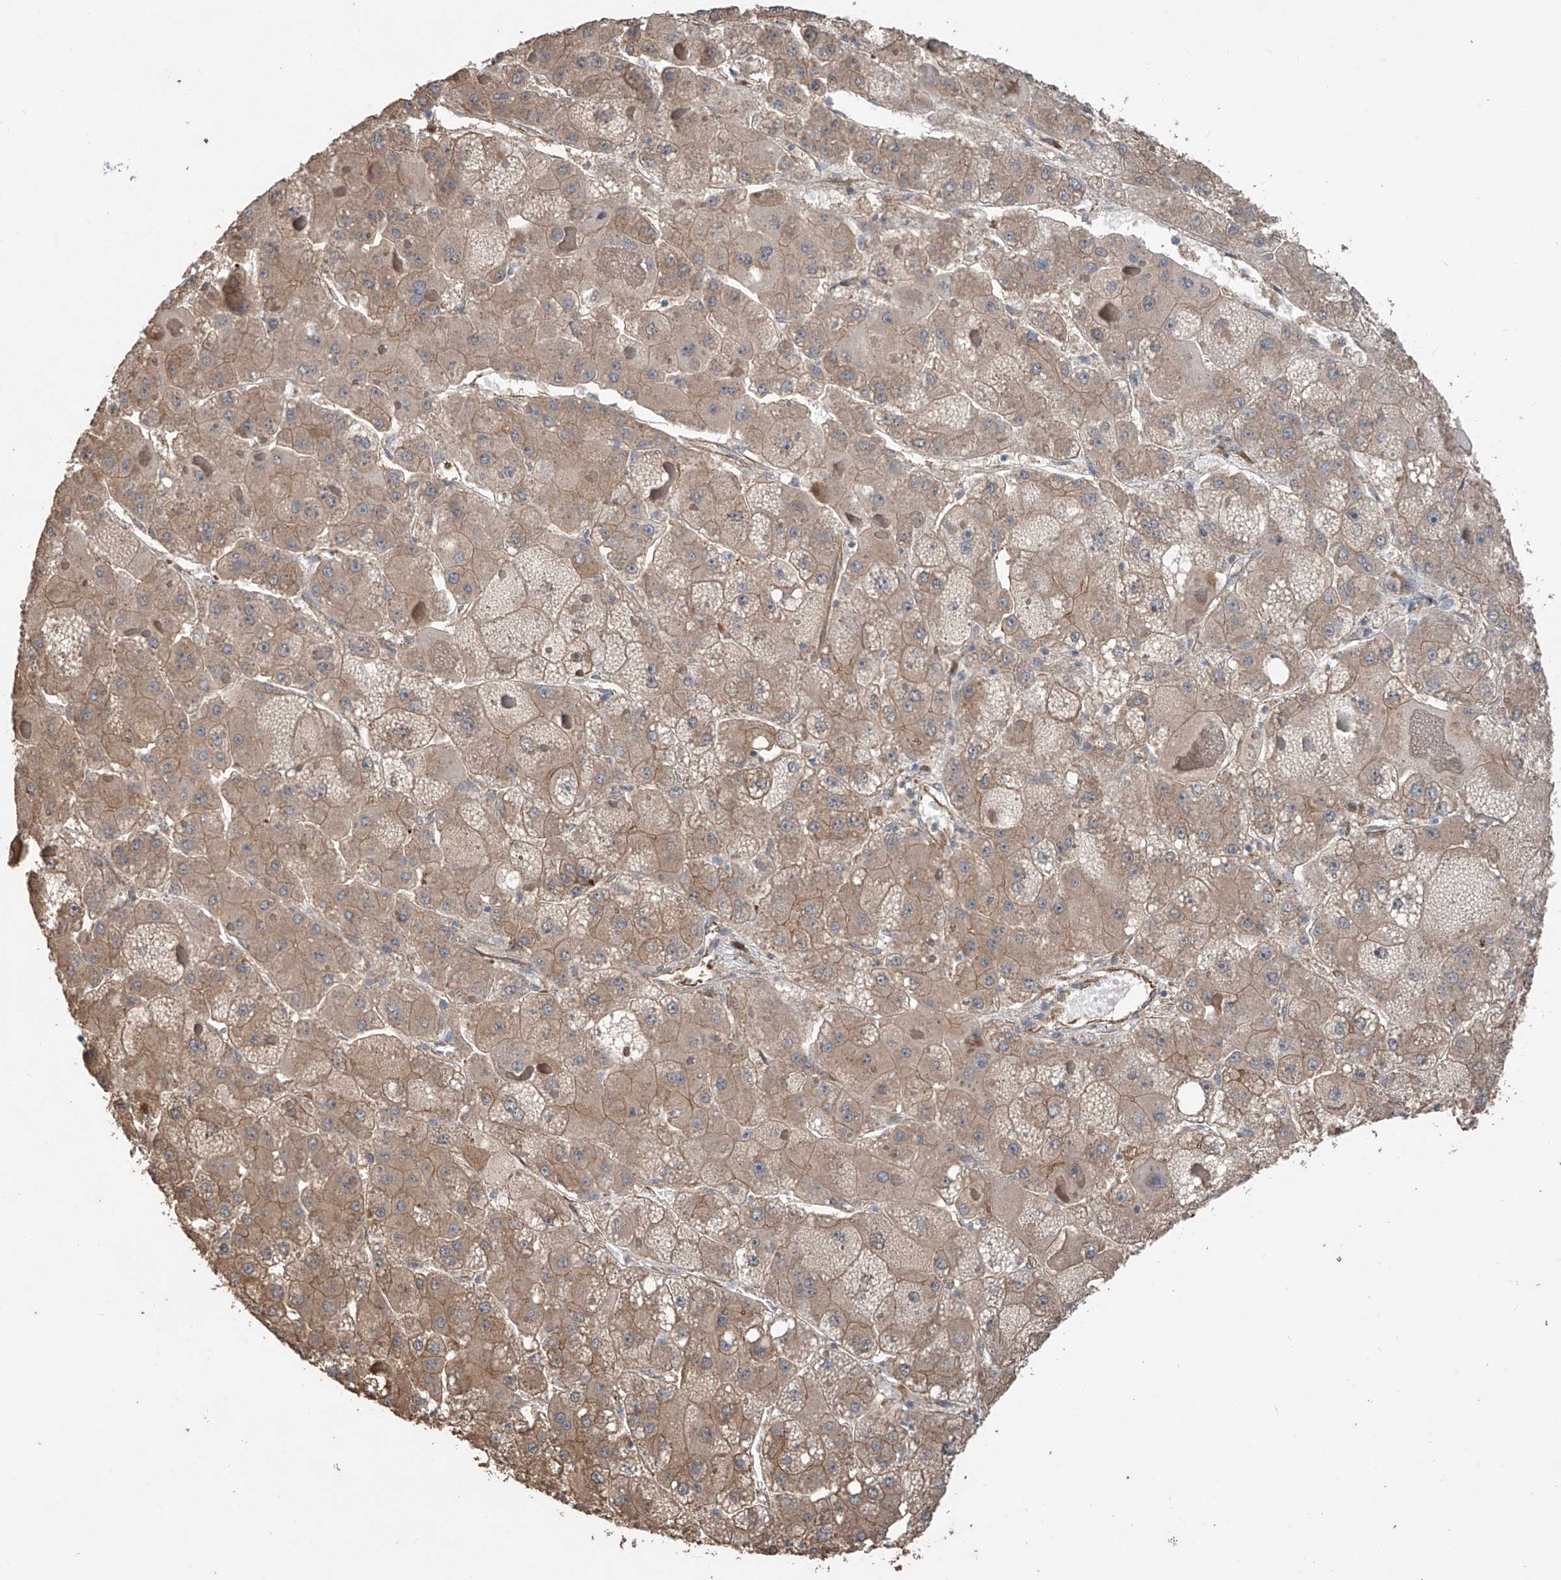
{"staining": {"intensity": "moderate", "quantity": ">75%", "location": "cytoplasmic/membranous"}, "tissue": "liver cancer", "cell_type": "Tumor cells", "image_type": "cancer", "snomed": [{"axis": "morphology", "description": "Carcinoma, Hepatocellular, NOS"}, {"axis": "topography", "description": "Liver"}], "caption": "Liver cancer (hepatocellular carcinoma) stained with immunohistochemistry shows moderate cytoplasmic/membranous positivity in approximately >75% of tumor cells.", "gene": "AGBL5", "patient": {"sex": "female", "age": 73}}